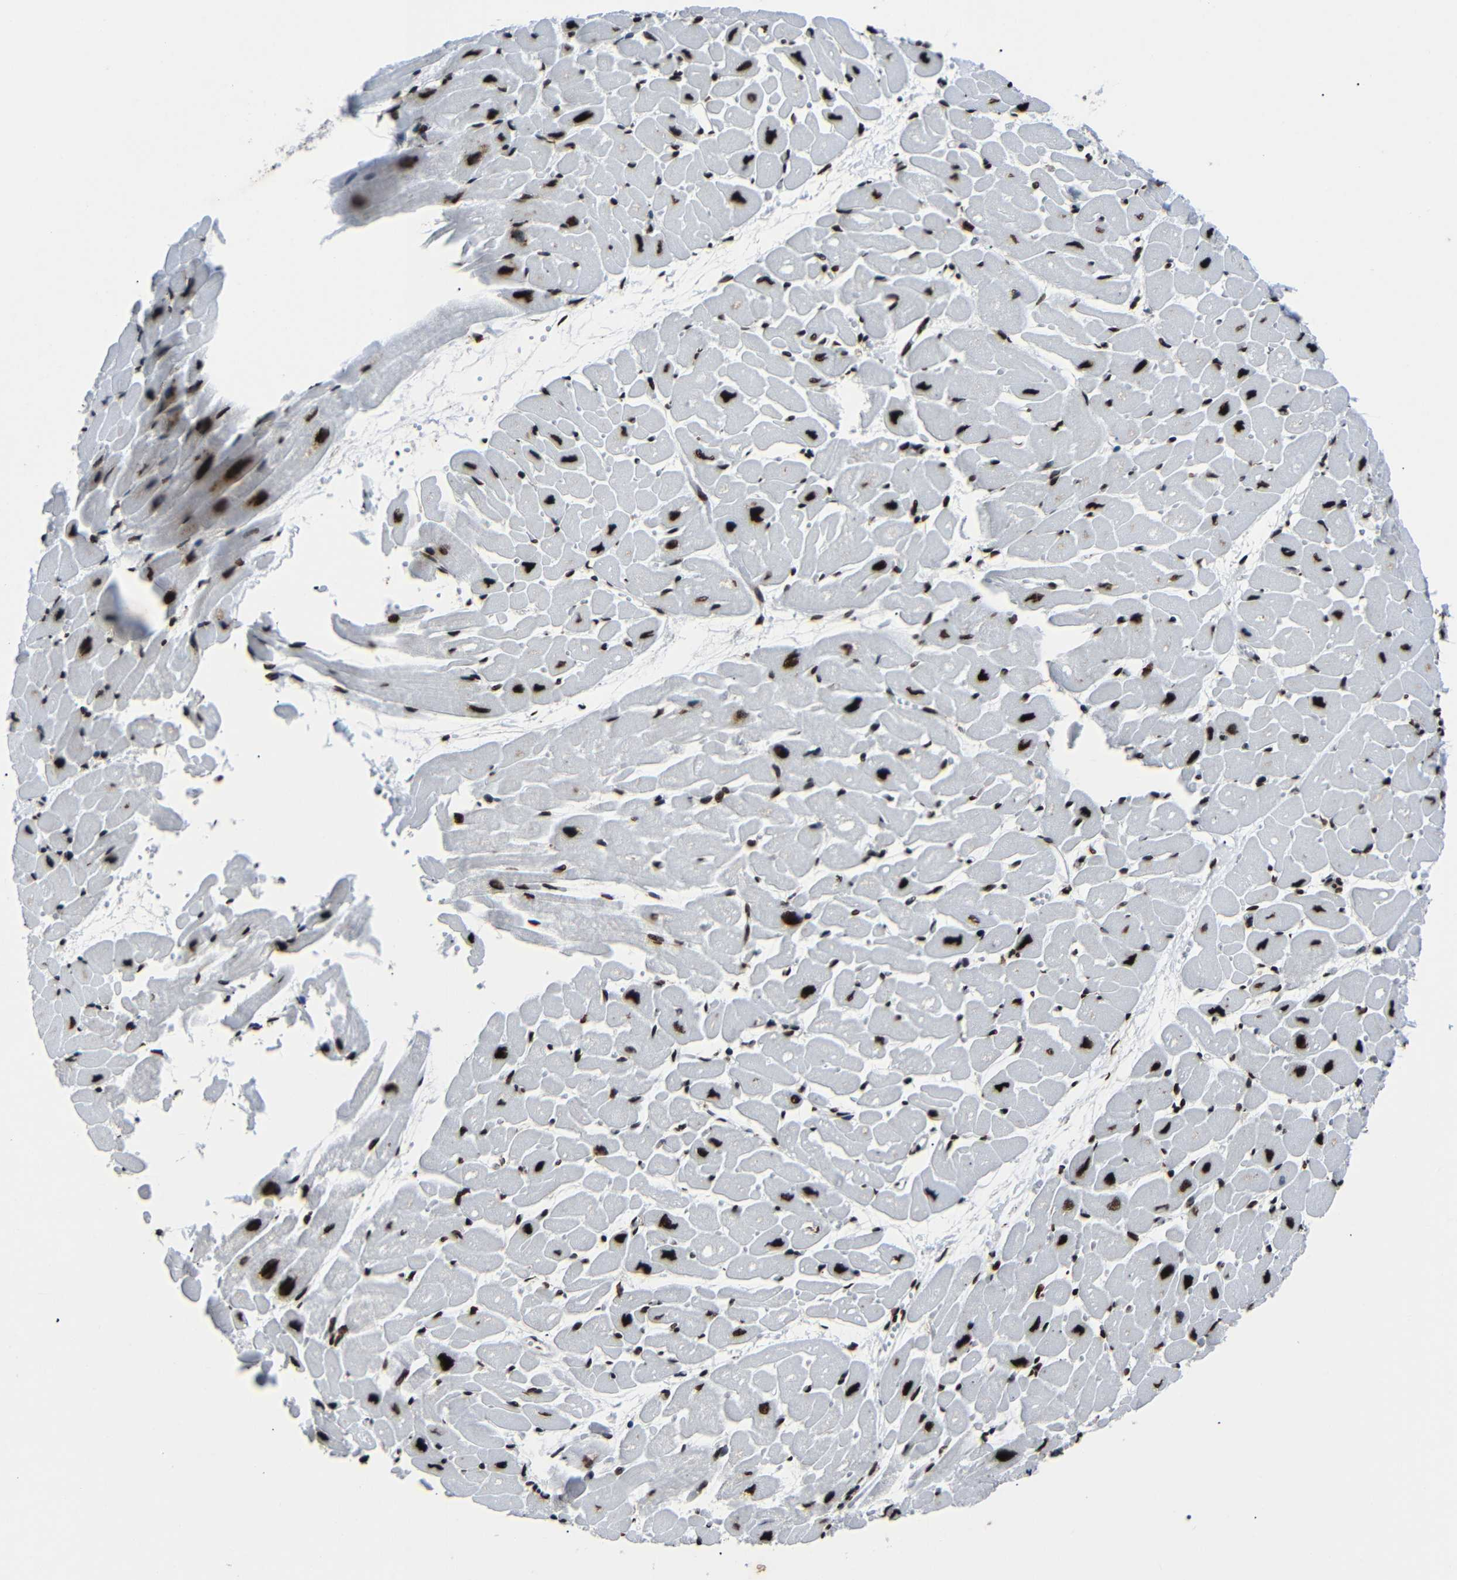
{"staining": {"intensity": "strong", "quantity": ">75%", "location": "nuclear"}, "tissue": "heart muscle", "cell_type": "Cardiomyocytes", "image_type": "normal", "snomed": [{"axis": "morphology", "description": "Normal tissue, NOS"}, {"axis": "topography", "description": "Heart"}], "caption": "Immunohistochemical staining of benign human heart muscle reveals >75% levels of strong nuclear protein expression in about >75% of cardiomyocytes. (Stains: DAB (3,3'-diaminobenzidine) in brown, nuclei in blue, Microscopy: brightfield microscopy at high magnification).", "gene": "SRSF1", "patient": {"sex": "male", "age": 45}}